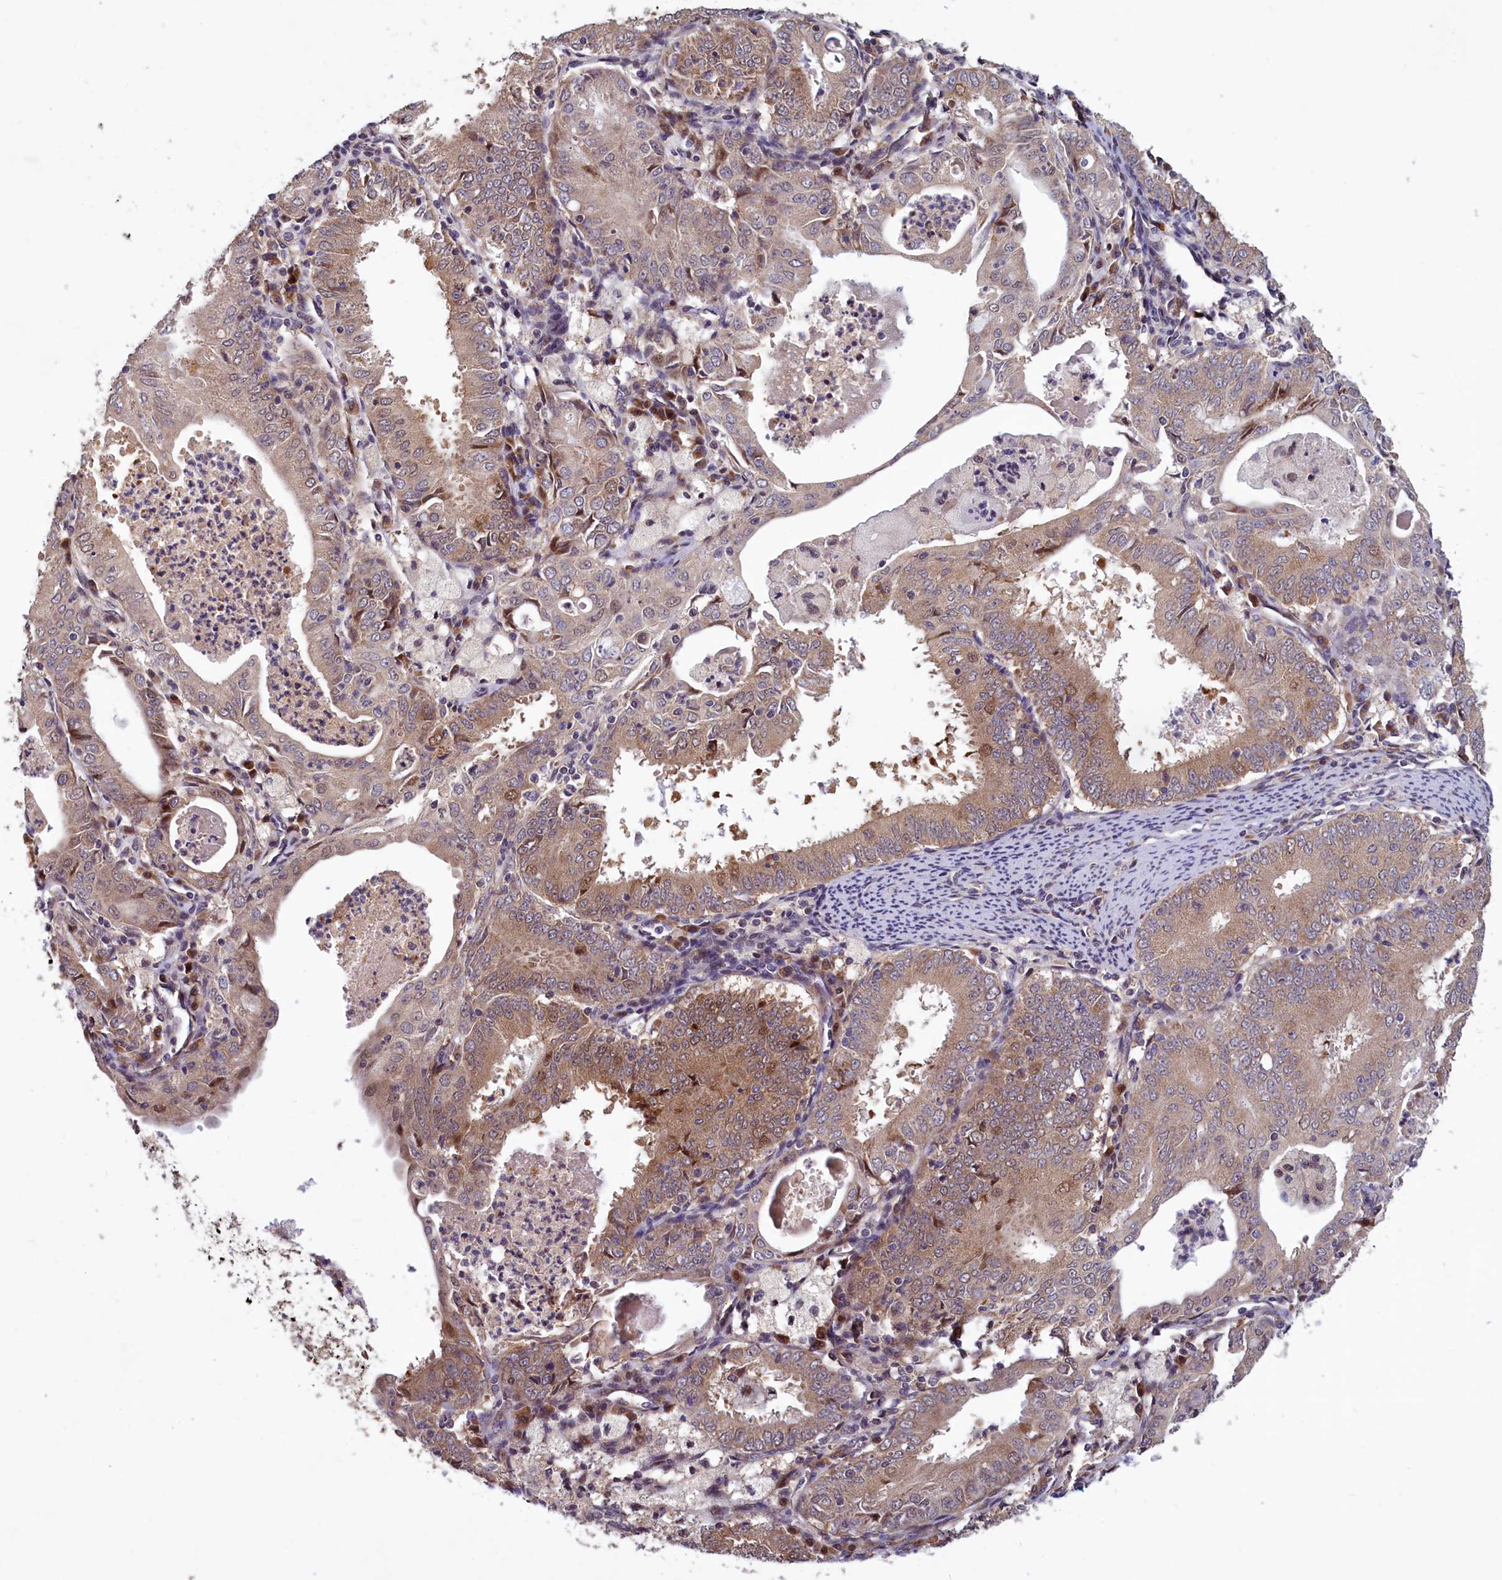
{"staining": {"intensity": "moderate", "quantity": "25%-75%", "location": "cytoplasmic/membranous,nuclear"}, "tissue": "endometrial cancer", "cell_type": "Tumor cells", "image_type": "cancer", "snomed": [{"axis": "morphology", "description": "Adenocarcinoma, NOS"}, {"axis": "topography", "description": "Endometrium"}], "caption": "Tumor cells show medium levels of moderate cytoplasmic/membranous and nuclear positivity in approximately 25%-75% of cells in adenocarcinoma (endometrial).", "gene": "CCDC15", "patient": {"sex": "female", "age": 57}}